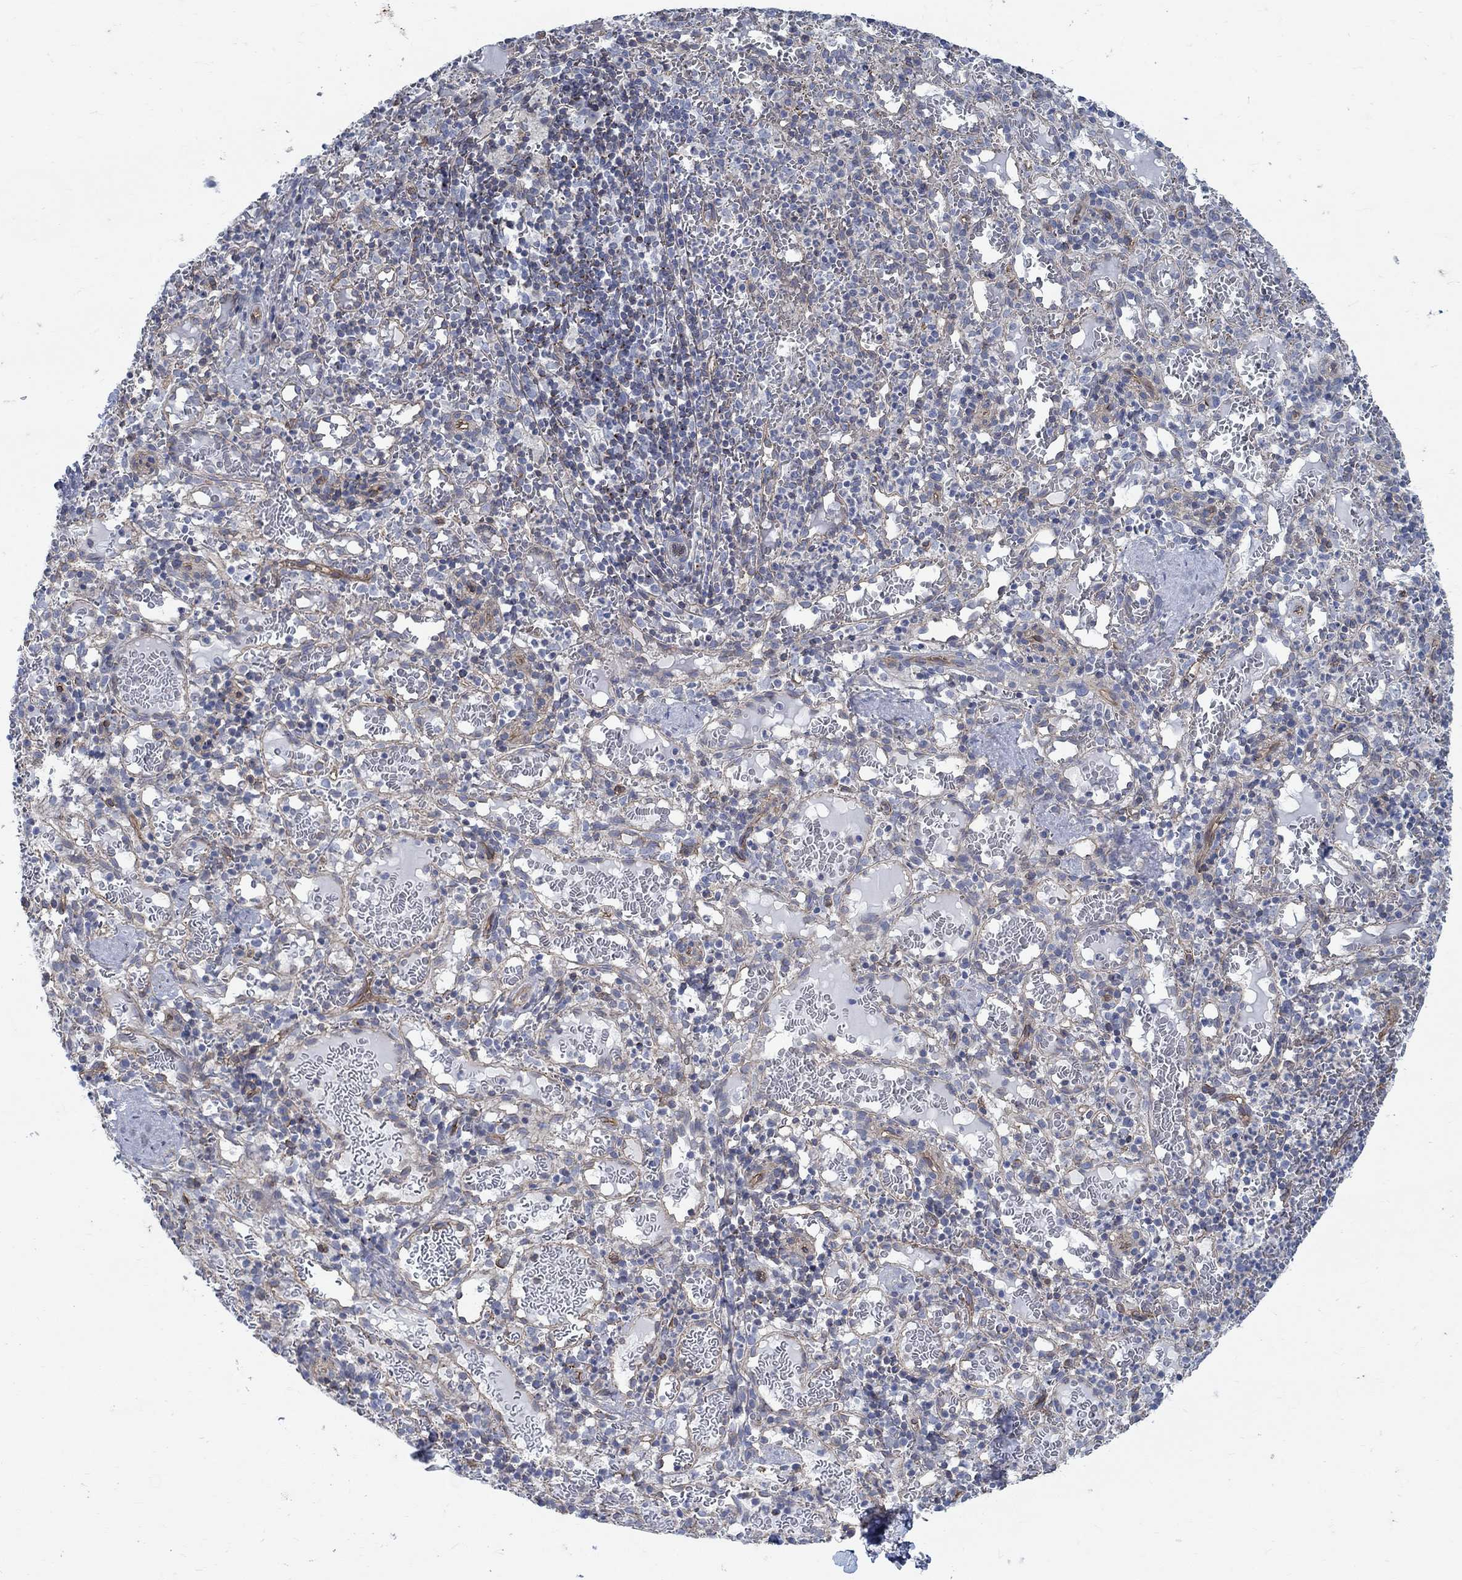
{"staining": {"intensity": "negative", "quantity": "none", "location": "none"}, "tissue": "spleen", "cell_type": "Cells in red pulp", "image_type": "normal", "snomed": [{"axis": "morphology", "description": "Normal tissue, NOS"}, {"axis": "topography", "description": "Spleen"}], "caption": "High power microscopy histopathology image of an immunohistochemistry (IHC) photomicrograph of normal spleen, revealing no significant staining in cells in red pulp. The staining was performed using DAB to visualize the protein expression in brown, while the nuclei were stained in blue with hematoxylin (Magnification: 20x).", "gene": "TMEM198", "patient": {"sex": "male", "age": 11}}